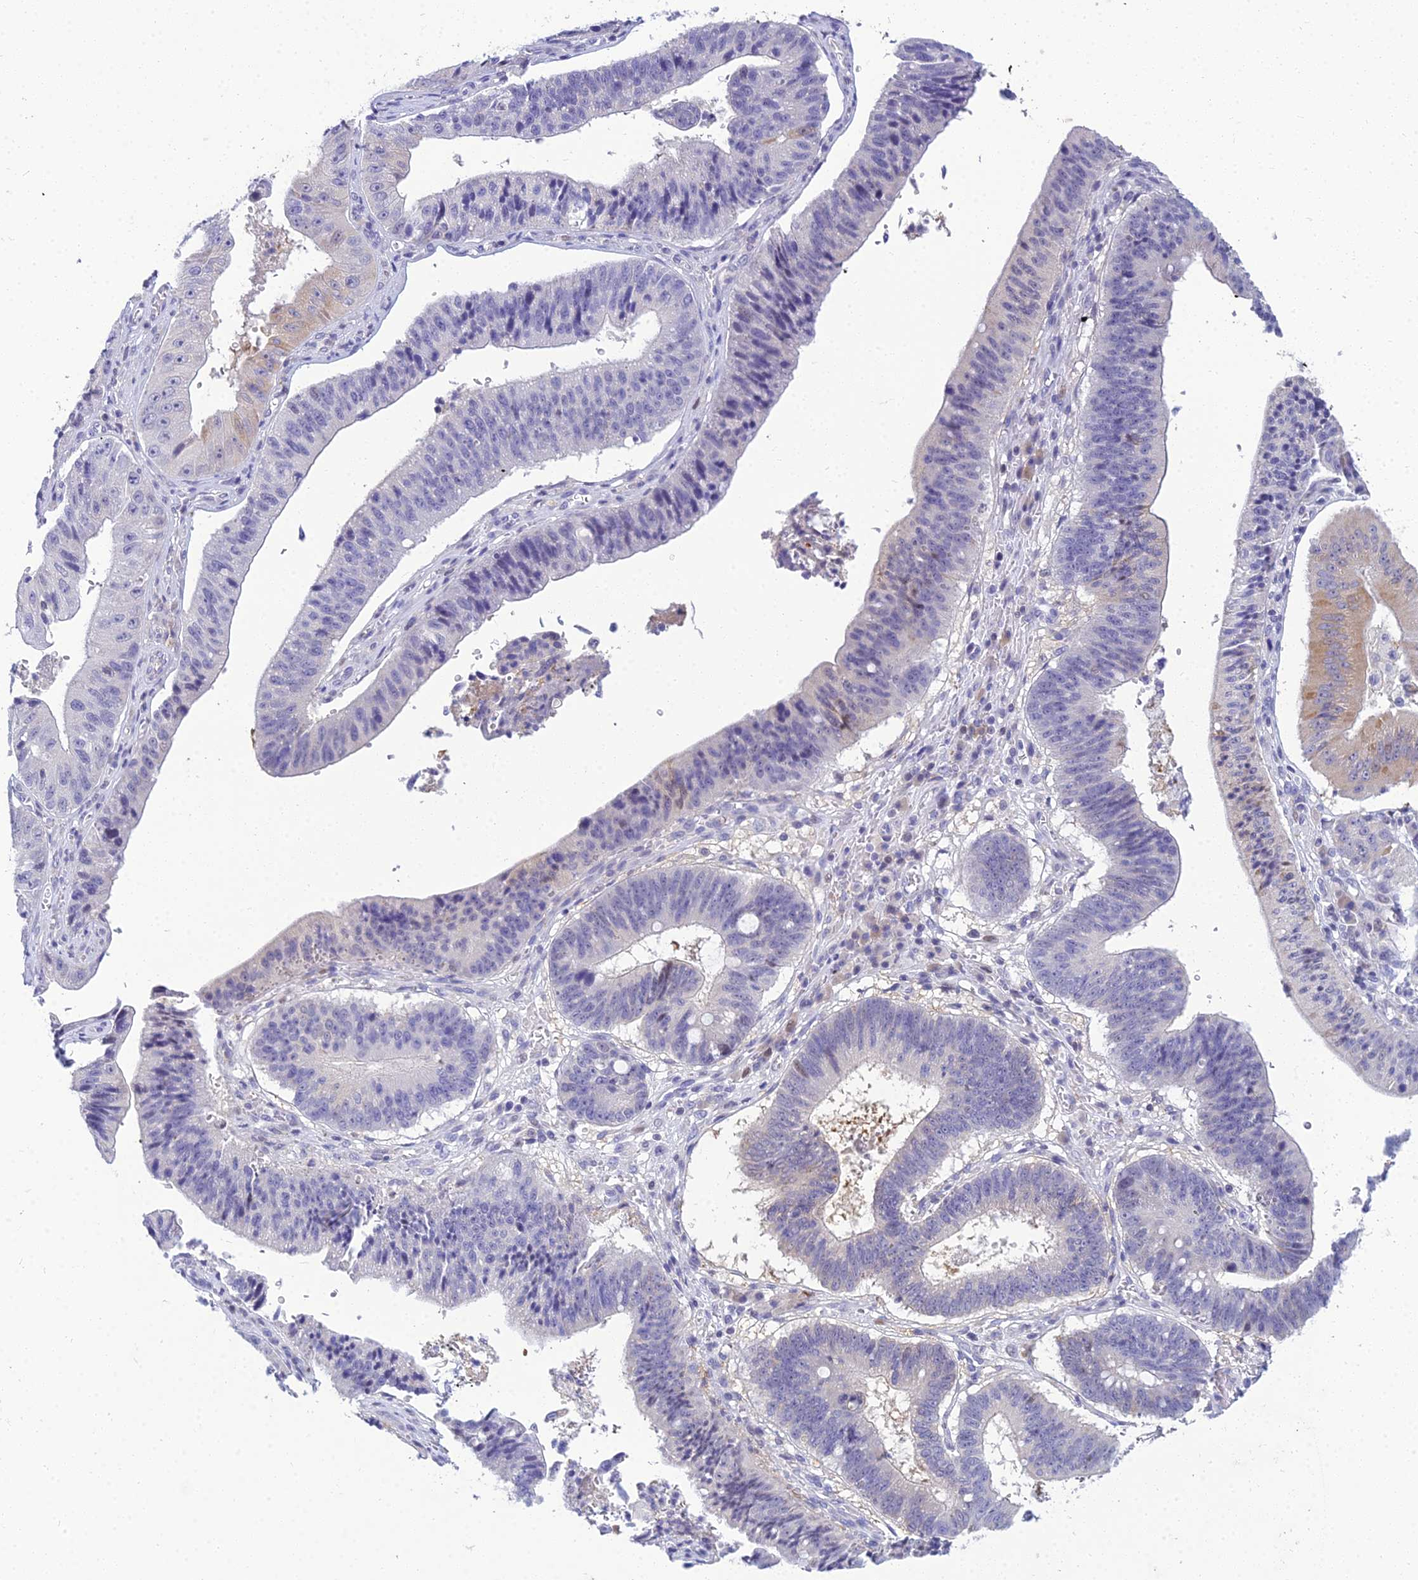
{"staining": {"intensity": "negative", "quantity": "none", "location": "none"}, "tissue": "stomach cancer", "cell_type": "Tumor cells", "image_type": "cancer", "snomed": [{"axis": "morphology", "description": "Adenocarcinoma, NOS"}, {"axis": "topography", "description": "Stomach"}], "caption": "Immunohistochemical staining of human stomach cancer reveals no significant positivity in tumor cells.", "gene": "ZMIZ1", "patient": {"sex": "male", "age": 59}}